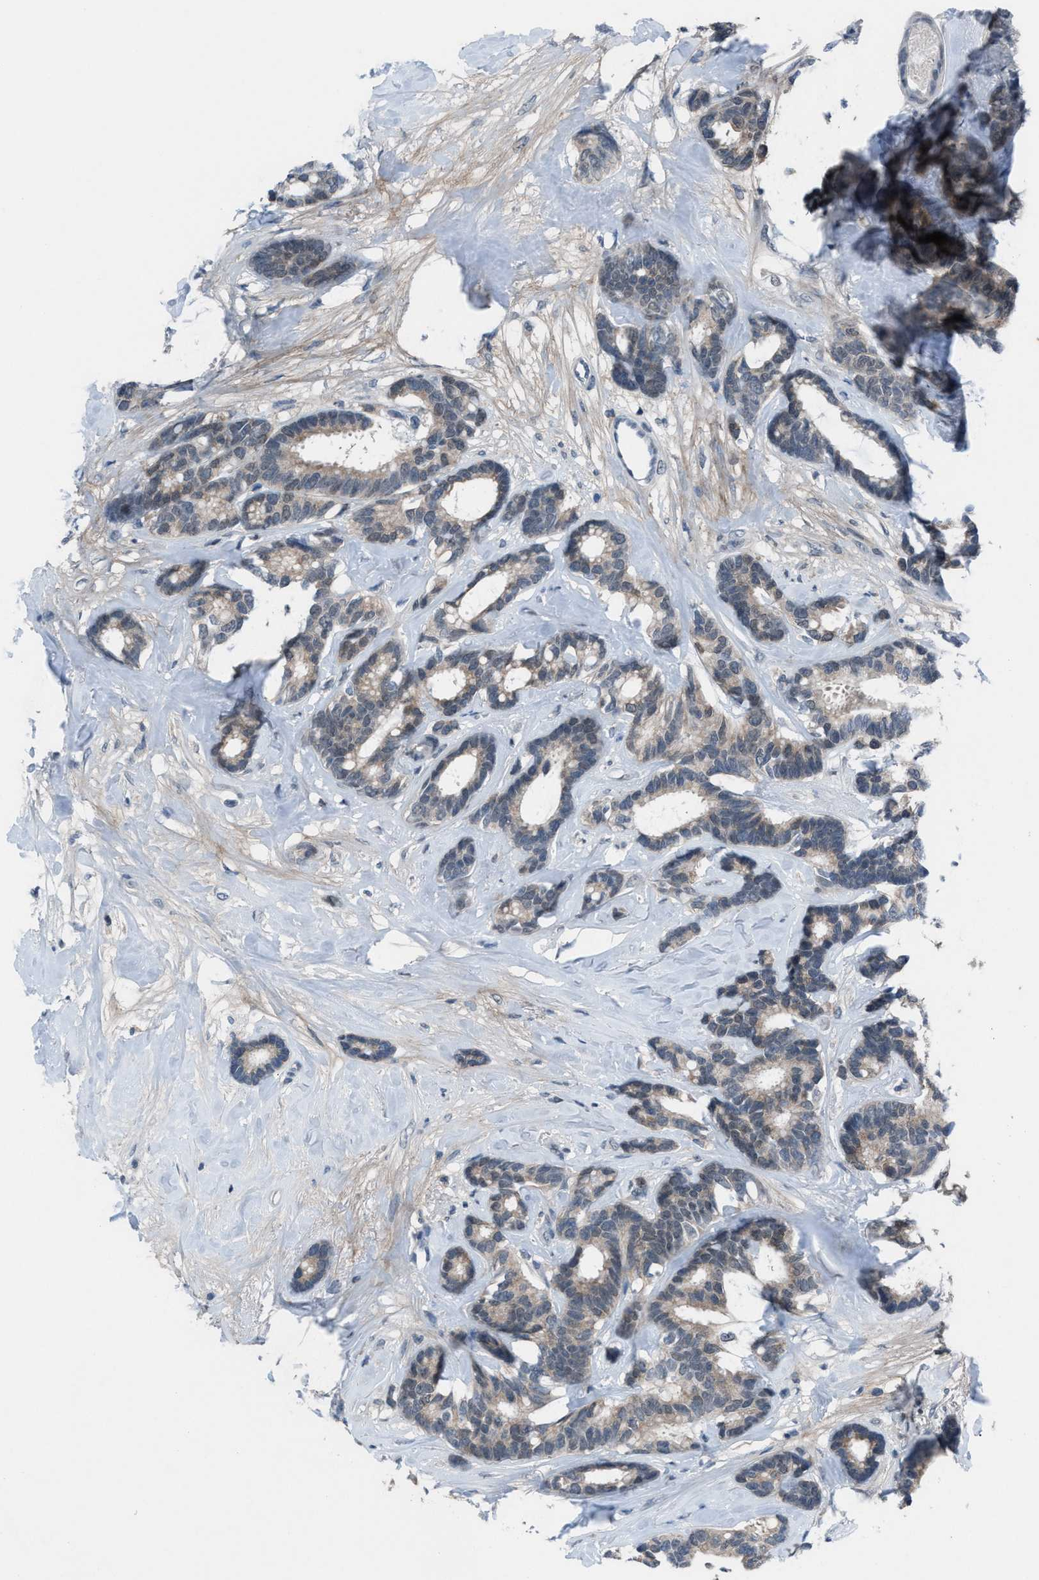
{"staining": {"intensity": "weak", "quantity": "<25%", "location": "cytoplasmic/membranous"}, "tissue": "breast cancer", "cell_type": "Tumor cells", "image_type": "cancer", "snomed": [{"axis": "morphology", "description": "Duct carcinoma"}, {"axis": "topography", "description": "Breast"}], "caption": "Immunohistochemistry image of human breast cancer stained for a protein (brown), which reveals no staining in tumor cells.", "gene": "ANAPC11", "patient": {"sex": "female", "age": 87}}